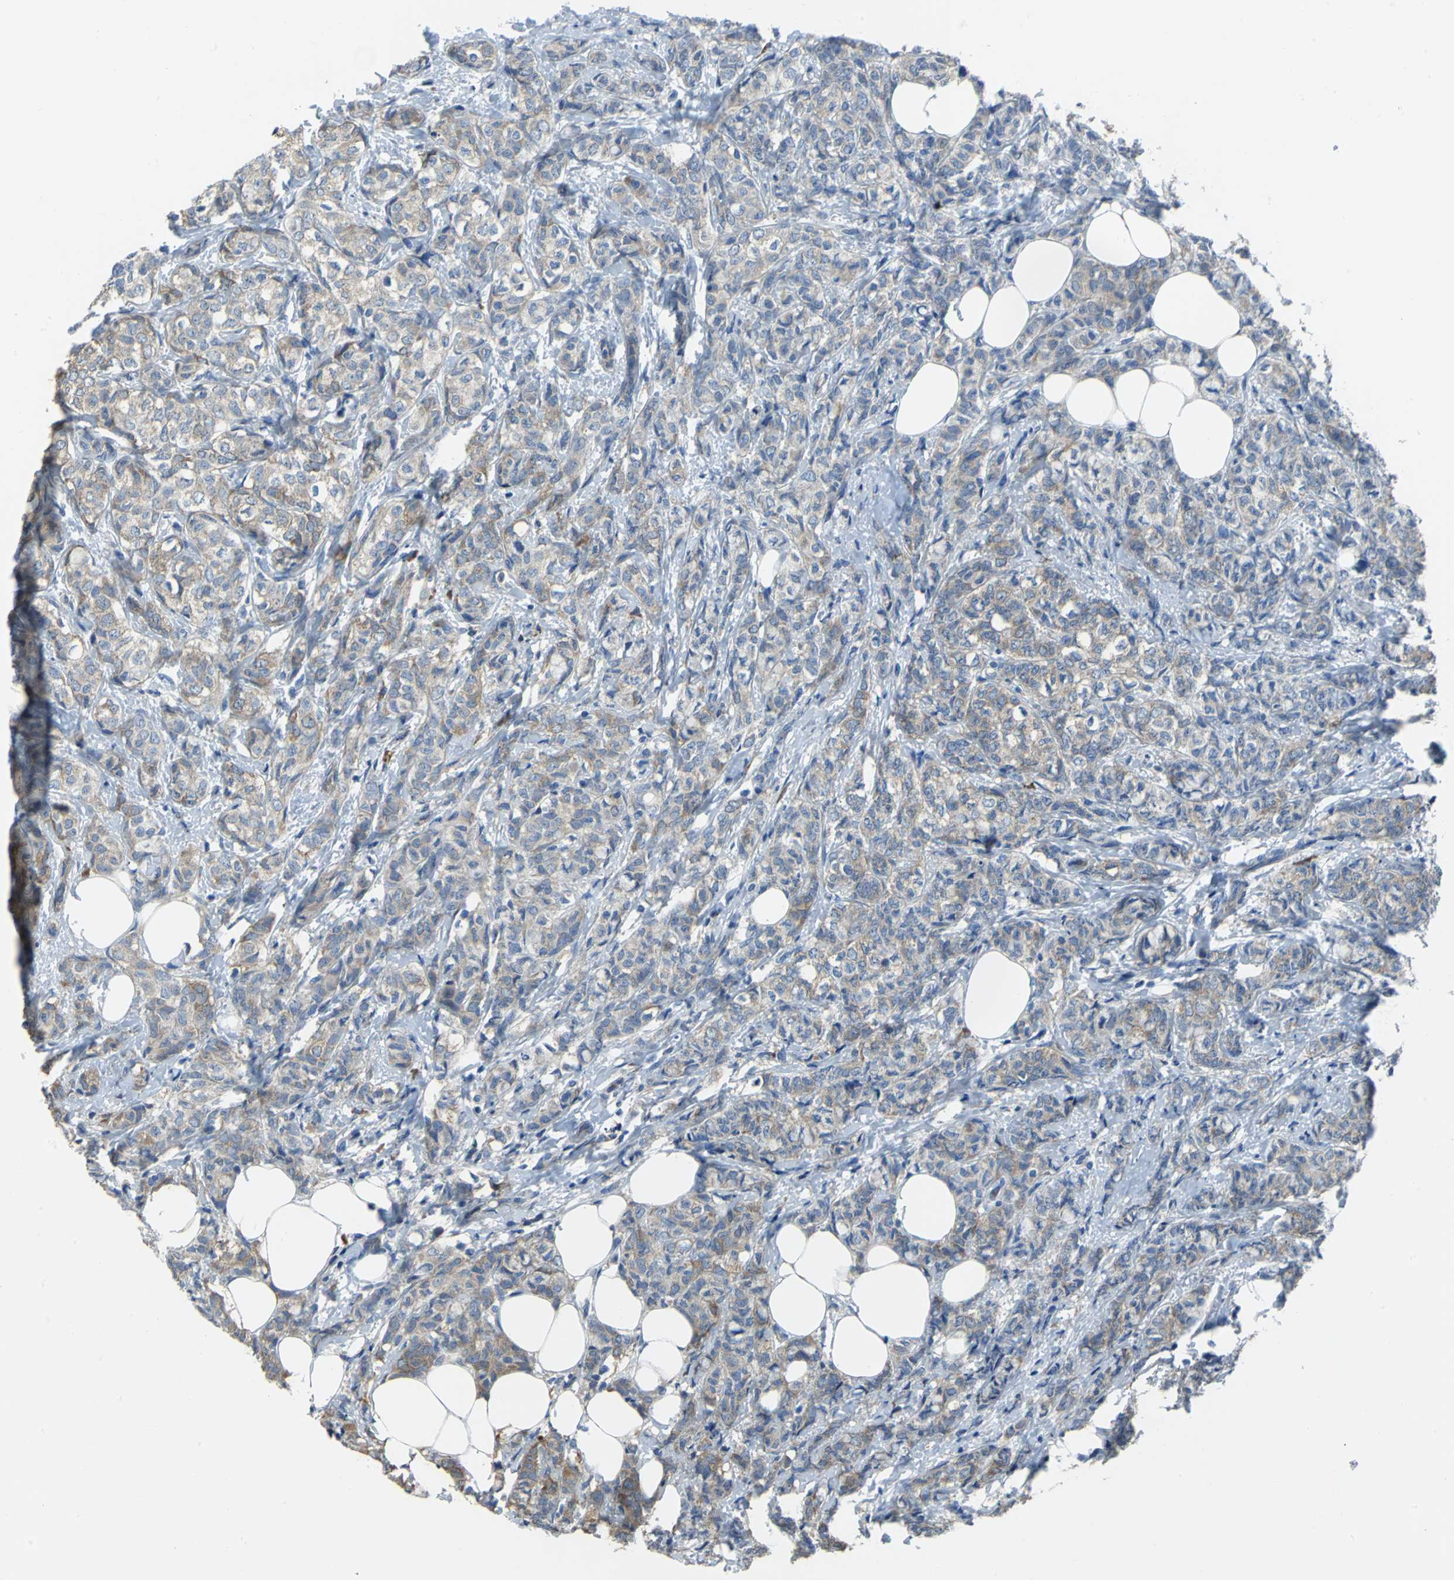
{"staining": {"intensity": "moderate", "quantity": ">75%", "location": "cytoplasmic/membranous"}, "tissue": "breast cancer", "cell_type": "Tumor cells", "image_type": "cancer", "snomed": [{"axis": "morphology", "description": "Lobular carcinoma"}, {"axis": "topography", "description": "Breast"}], "caption": "This image reveals breast cancer (lobular carcinoma) stained with immunohistochemistry to label a protein in brown. The cytoplasmic/membranous of tumor cells show moderate positivity for the protein. Nuclei are counter-stained blue.", "gene": "EIF5A", "patient": {"sex": "female", "age": 60}}